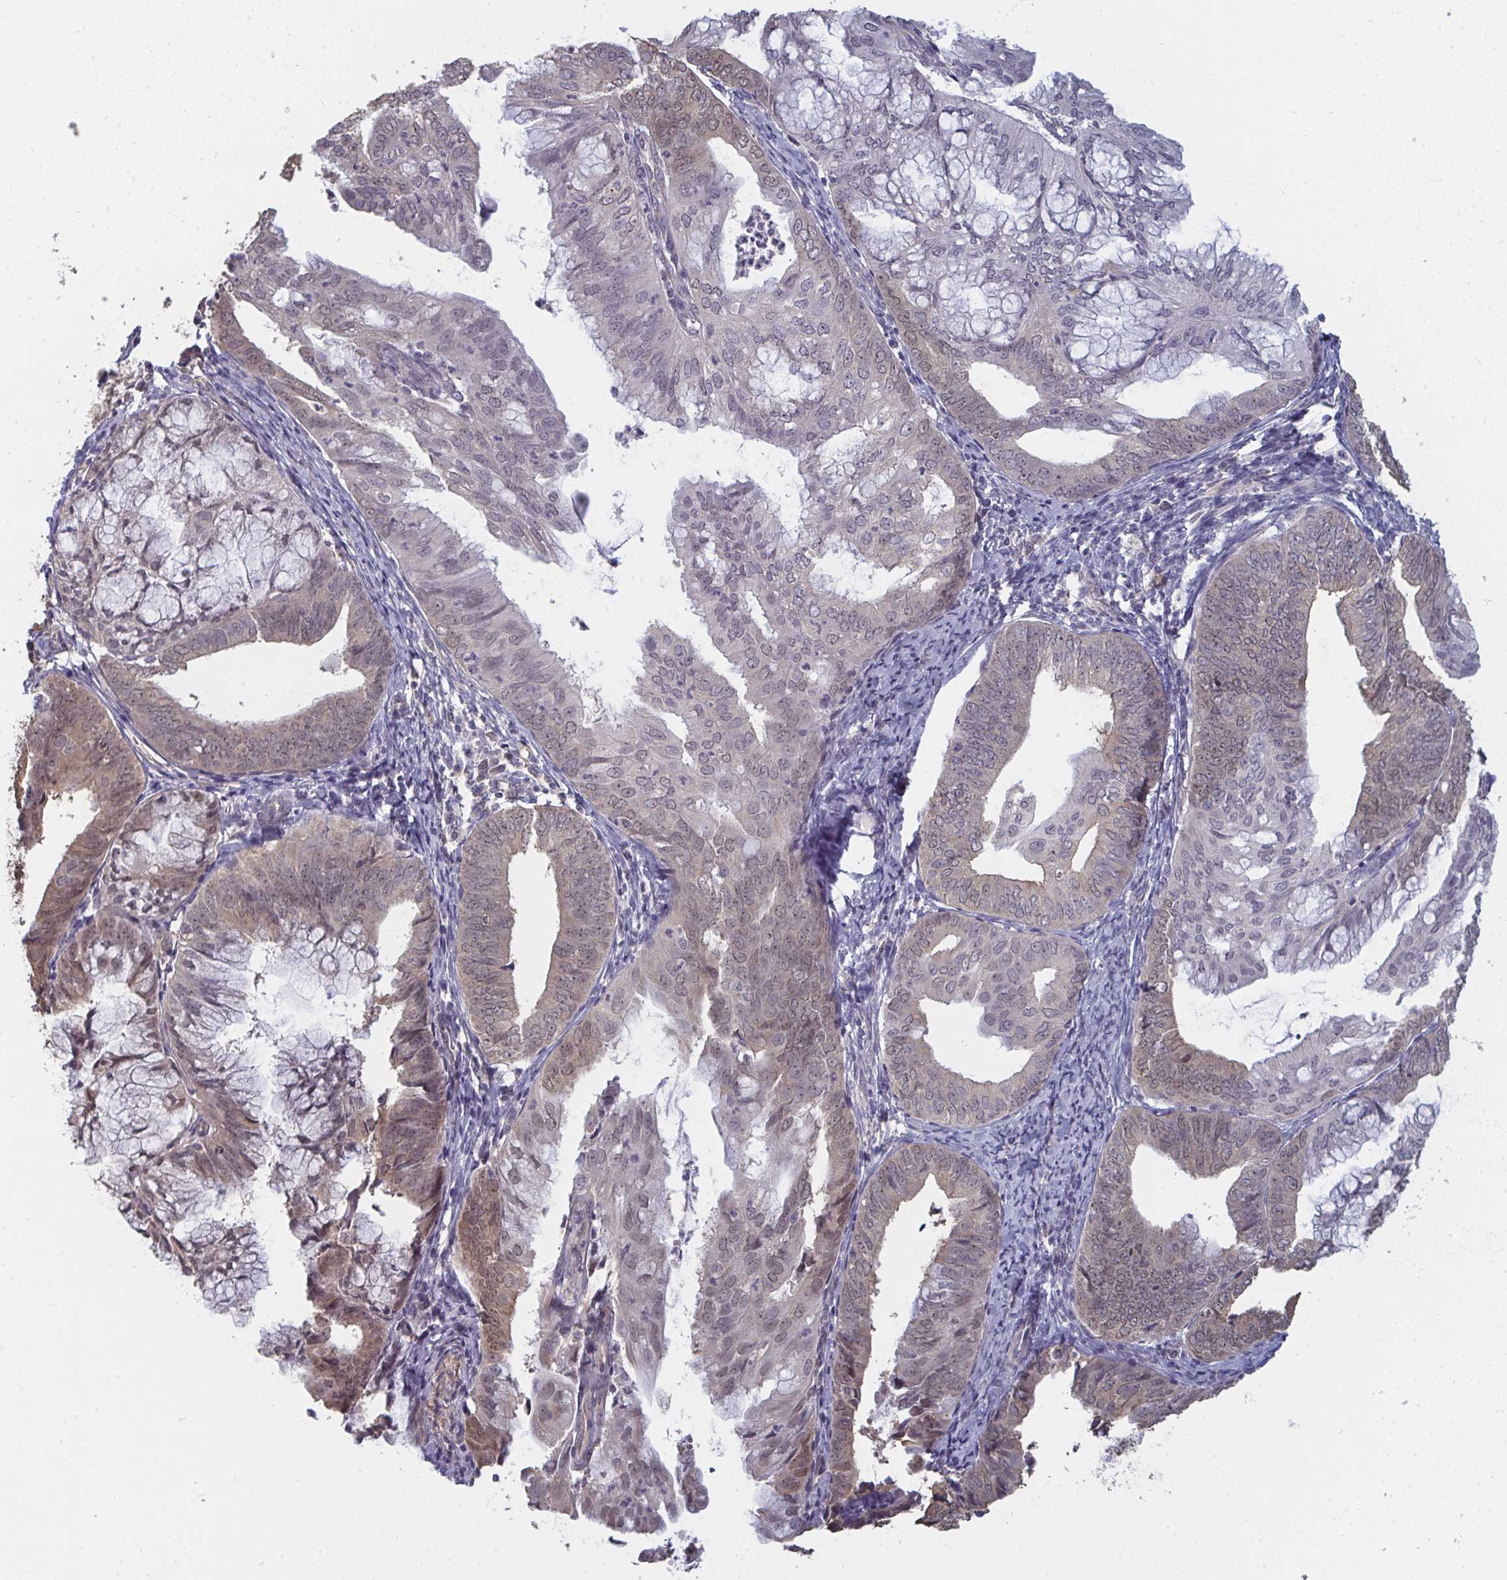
{"staining": {"intensity": "weak", "quantity": "<25%", "location": "cytoplasmic/membranous,nuclear"}, "tissue": "endometrial cancer", "cell_type": "Tumor cells", "image_type": "cancer", "snomed": [{"axis": "morphology", "description": "Adenocarcinoma, NOS"}, {"axis": "topography", "description": "Endometrium"}], "caption": "This photomicrograph is of adenocarcinoma (endometrial) stained with IHC to label a protein in brown with the nuclei are counter-stained blue. There is no staining in tumor cells. (Stains: DAB (3,3'-diaminobenzidine) immunohistochemistry (IHC) with hematoxylin counter stain, Microscopy: brightfield microscopy at high magnification).", "gene": "LIX1", "patient": {"sex": "female", "age": 75}}